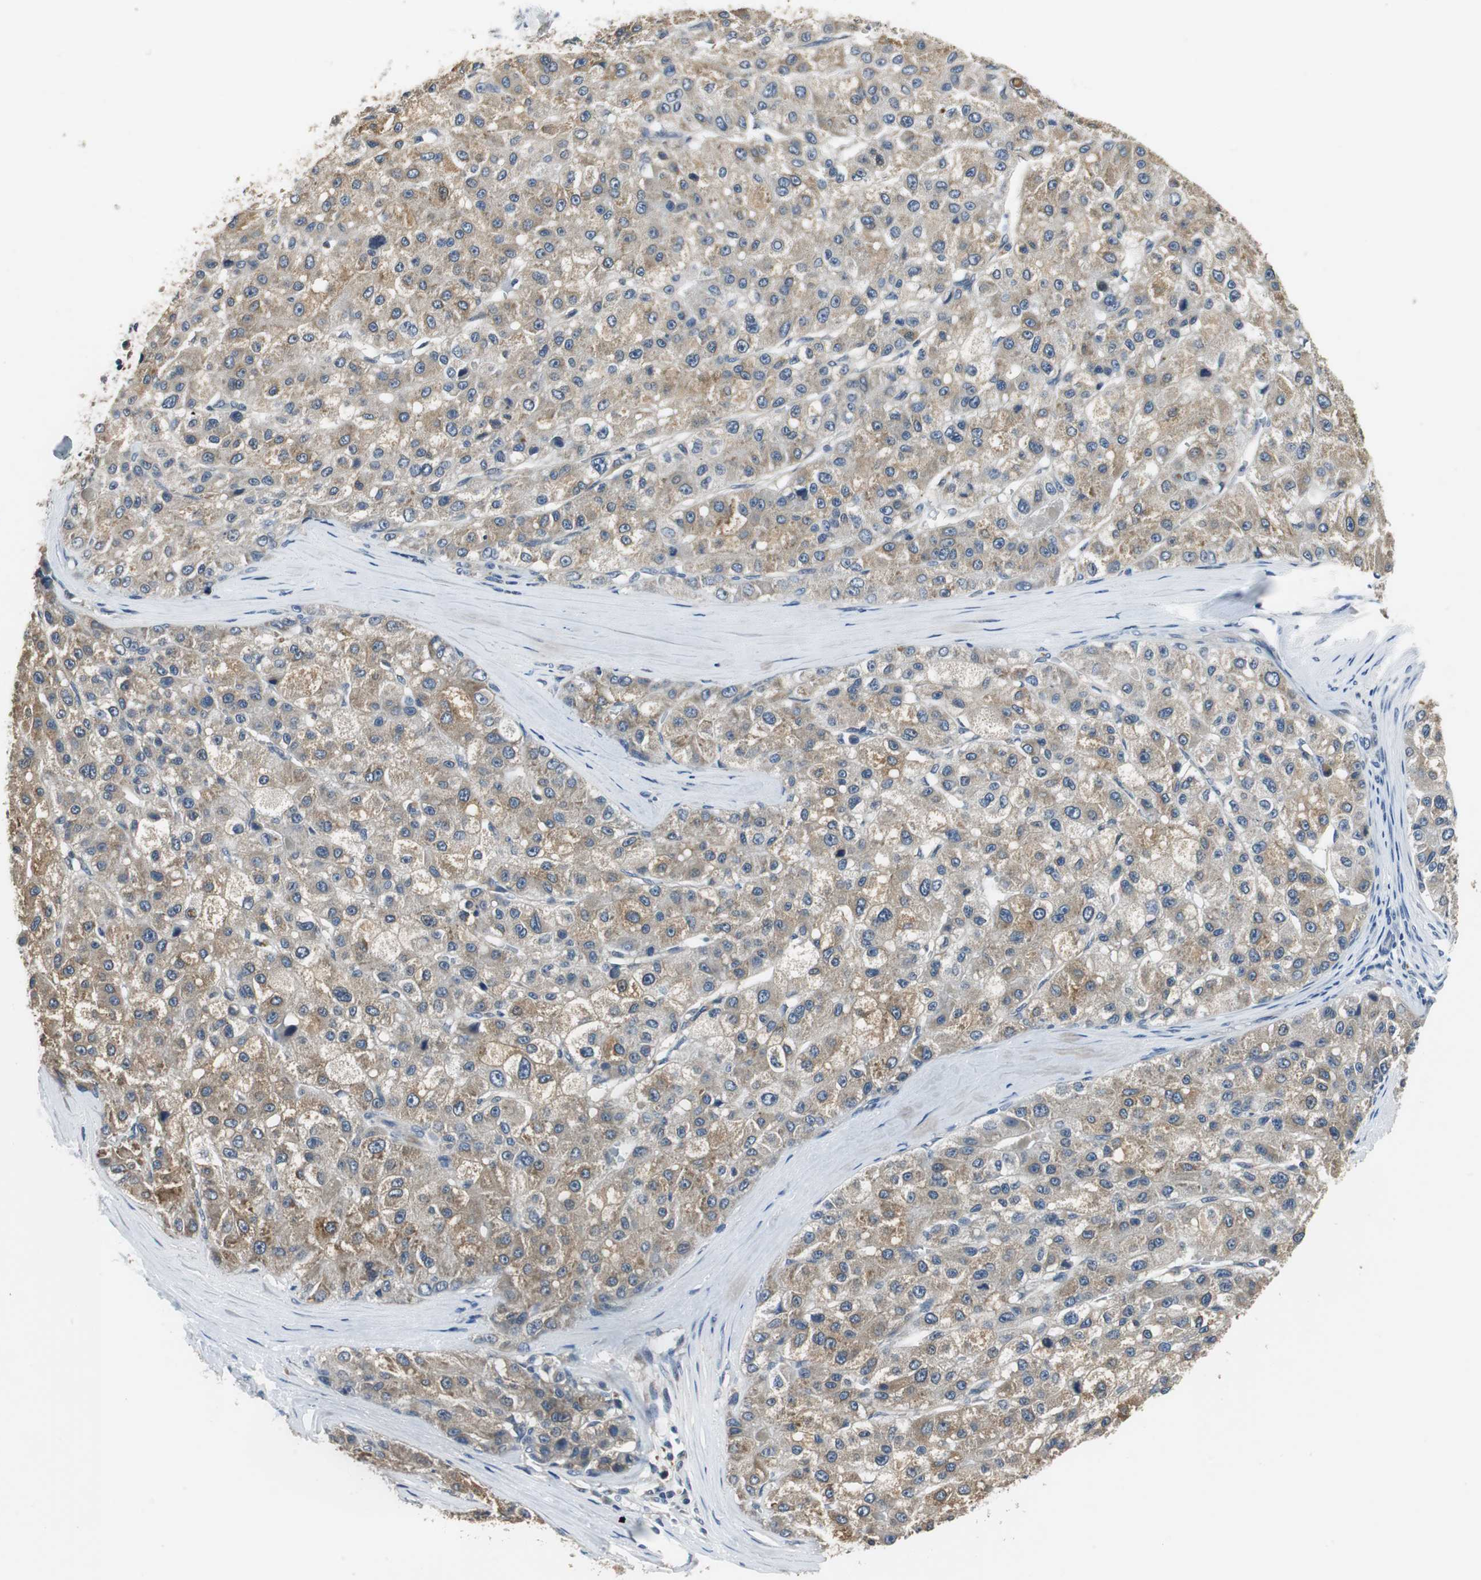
{"staining": {"intensity": "weak", "quantity": ">75%", "location": "cytoplasmic/membranous"}, "tissue": "liver cancer", "cell_type": "Tumor cells", "image_type": "cancer", "snomed": [{"axis": "morphology", "description": "Carcinoma, Hepatocellular, NOS"}, {"axis": "topography", "description": "Liver"}], "caption": "IHC micrograph of neoplastic tissue: human liver hepatocellular carcinoma stained using immunohistochemistry (IHC) demonstrates low levels of weak protein expression localized specifically in the cytoplasmic/membranous of tumor cells, appearing as a cytoplasmic/membranous brown color.", "gene": "MTIF2", "patient": {"sex": "male", "age": 80}}